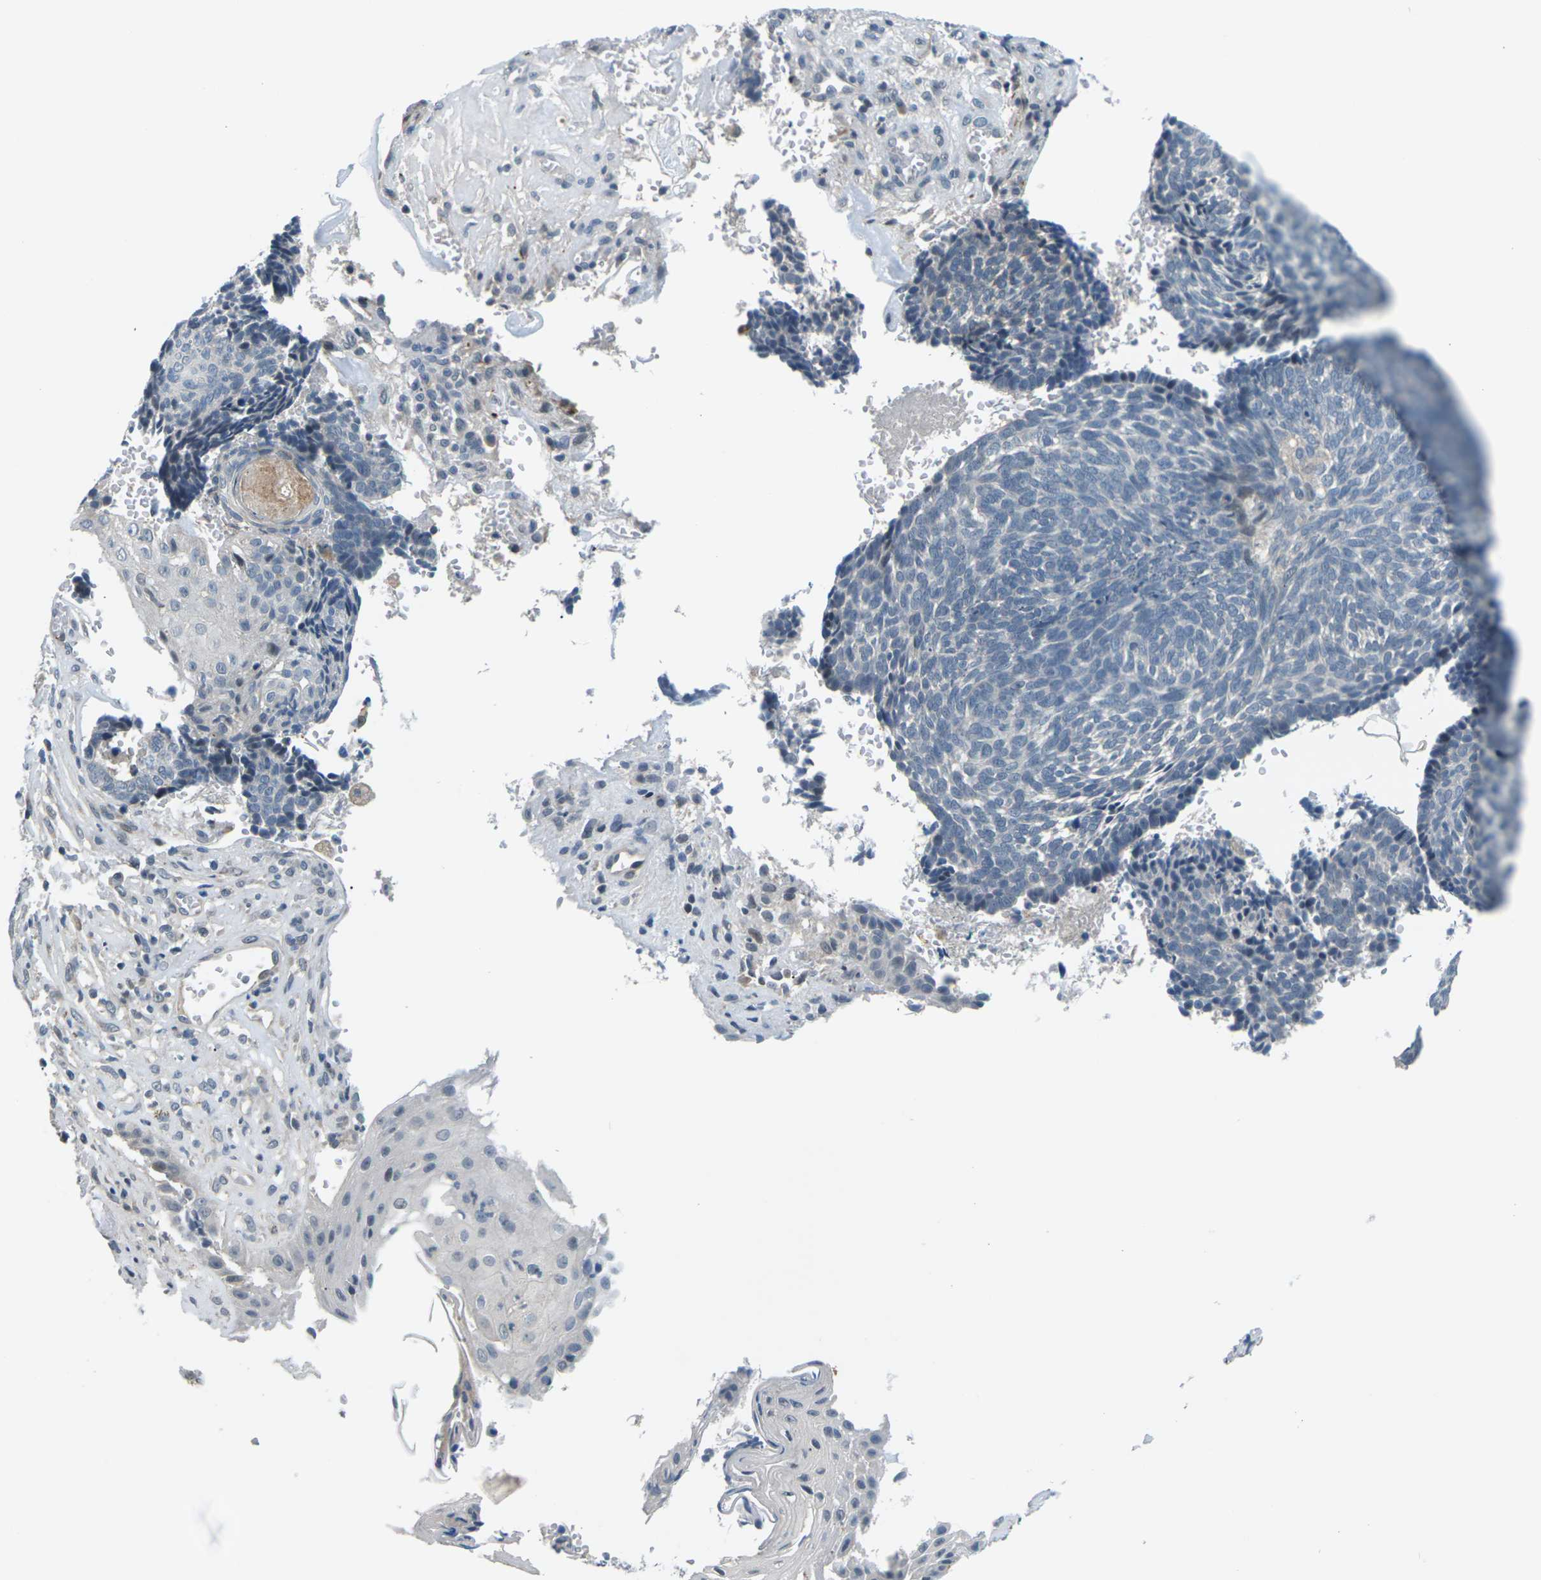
{"staining": {"intensity": "negative", "quantity": "none", "location": "none"}, "tissue": "skin cancer", "cell_type": "Tumor cells", "image_type": "cancer", "snomed": [{"axis": "morphology", "description": "Basal cell carcinoma"}, {"axis": "topography", "description": "Skin"}], "caption": "High magnification brightfield microscopy of skin basal cell carcinoma stained with DAB (brown) and counterstained with hematoxylin (blue): tumor cells show no significant expression. The staining was performed using DAB to visualize the protein expression in brown, while the nuclei were stained in blue with hematoxylin (Magnification: 20x).", "gene": "SLC13A3", "patient": {"sex": "male", "age": 84}}